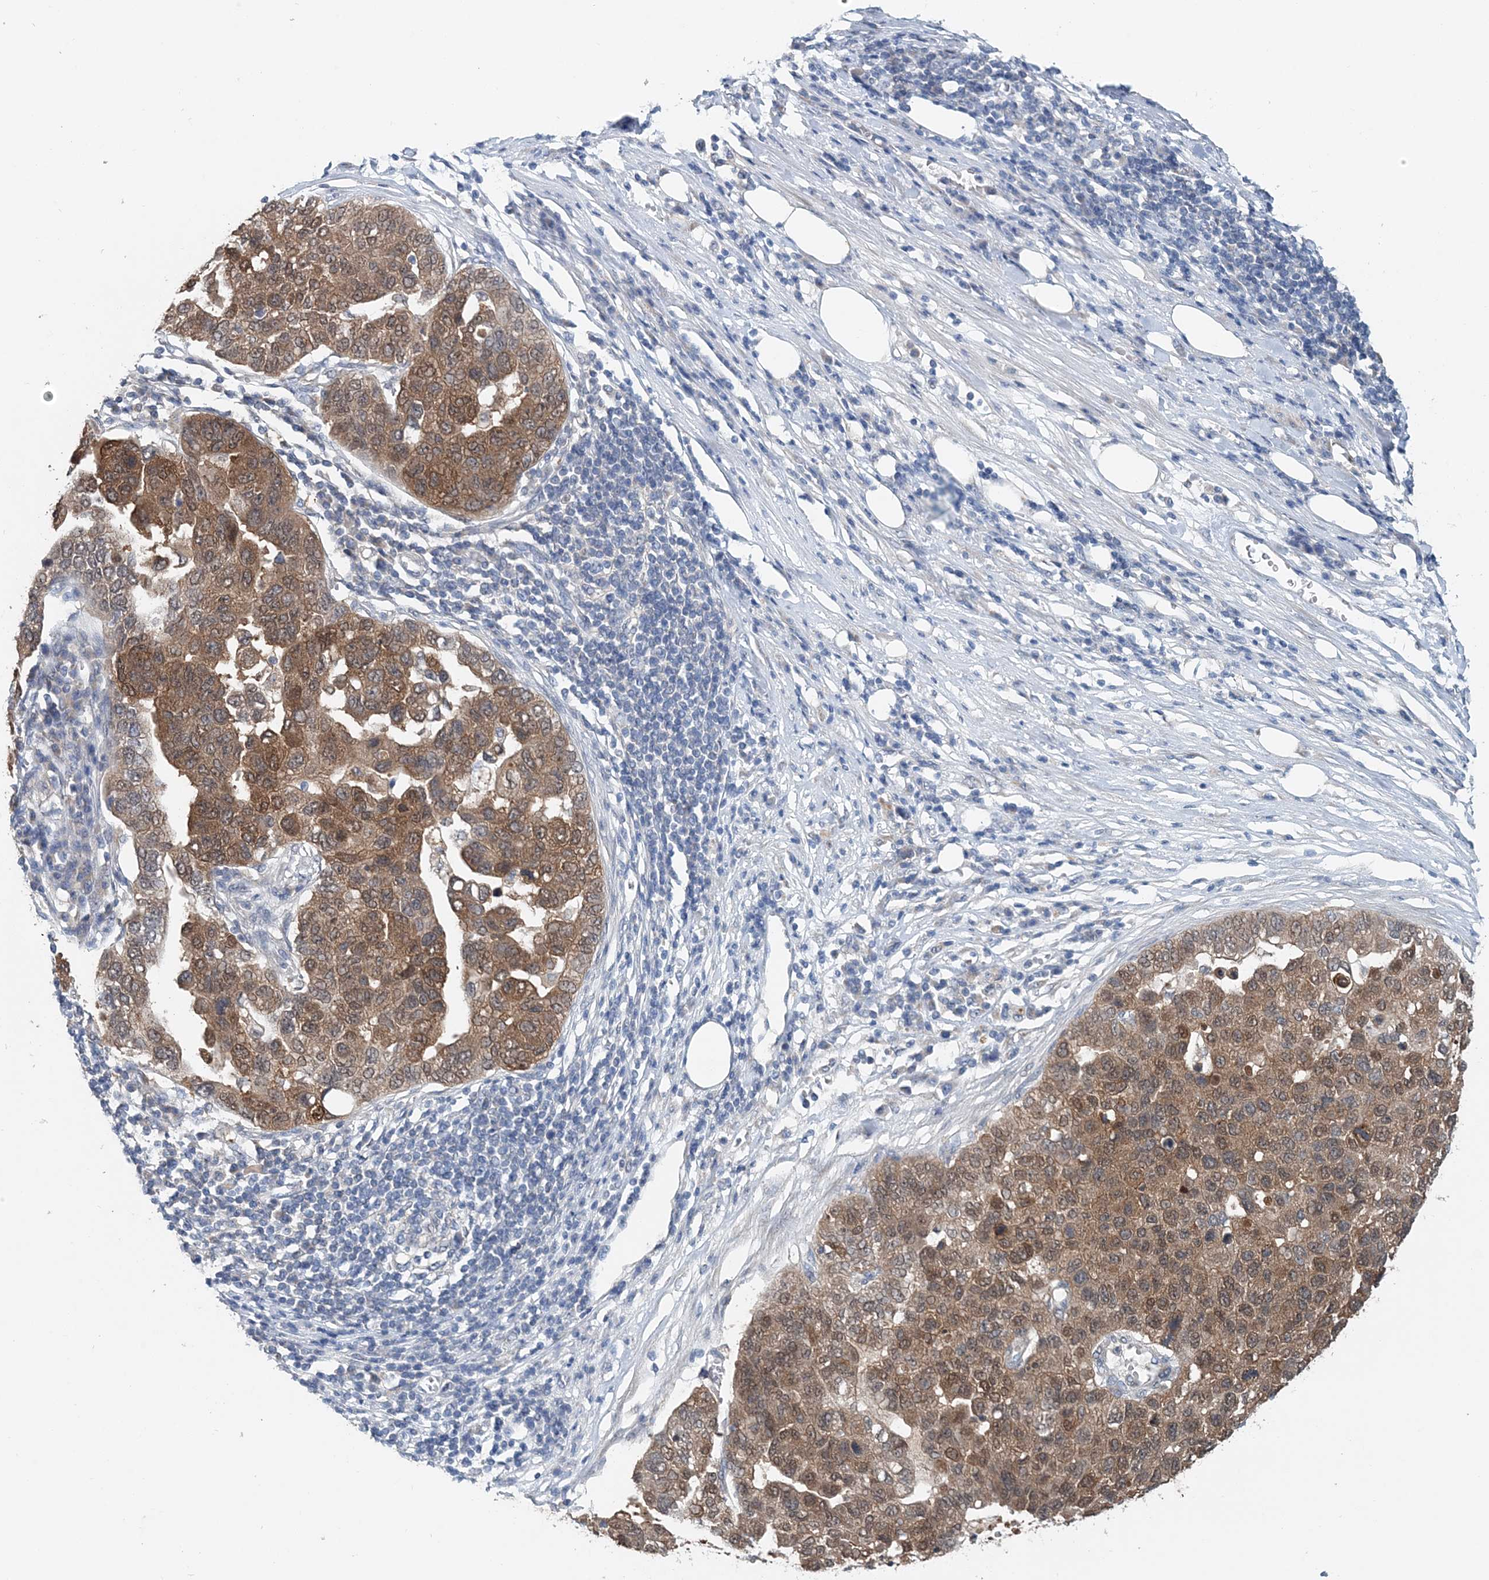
{"staining": {"intensity": "moderate", "quantity": ">75%", "location": "cytoplasmic/membranous,nuclear"}, "tissue": "pancreatic cancer", "cell_type": "Tumor cells", "image_type": "cancer", "snomed": [{"axis": "morphology", "description": "Adenocarcinoma, NOS"}, {"axis": "topography", "description": "Pancreas"}], "caption": "Immunohistochemistry (IHC) (DAB (3,3'-diaminobenzidine)) staining of human pancreatic cancer (adenocarcinoma) displays moderate cytoplasmic/membranous and nuclear protein staining in about >75% of tumor cells.", "gene": "PFN2", "patient": {"sex": "female", "age": 61}}